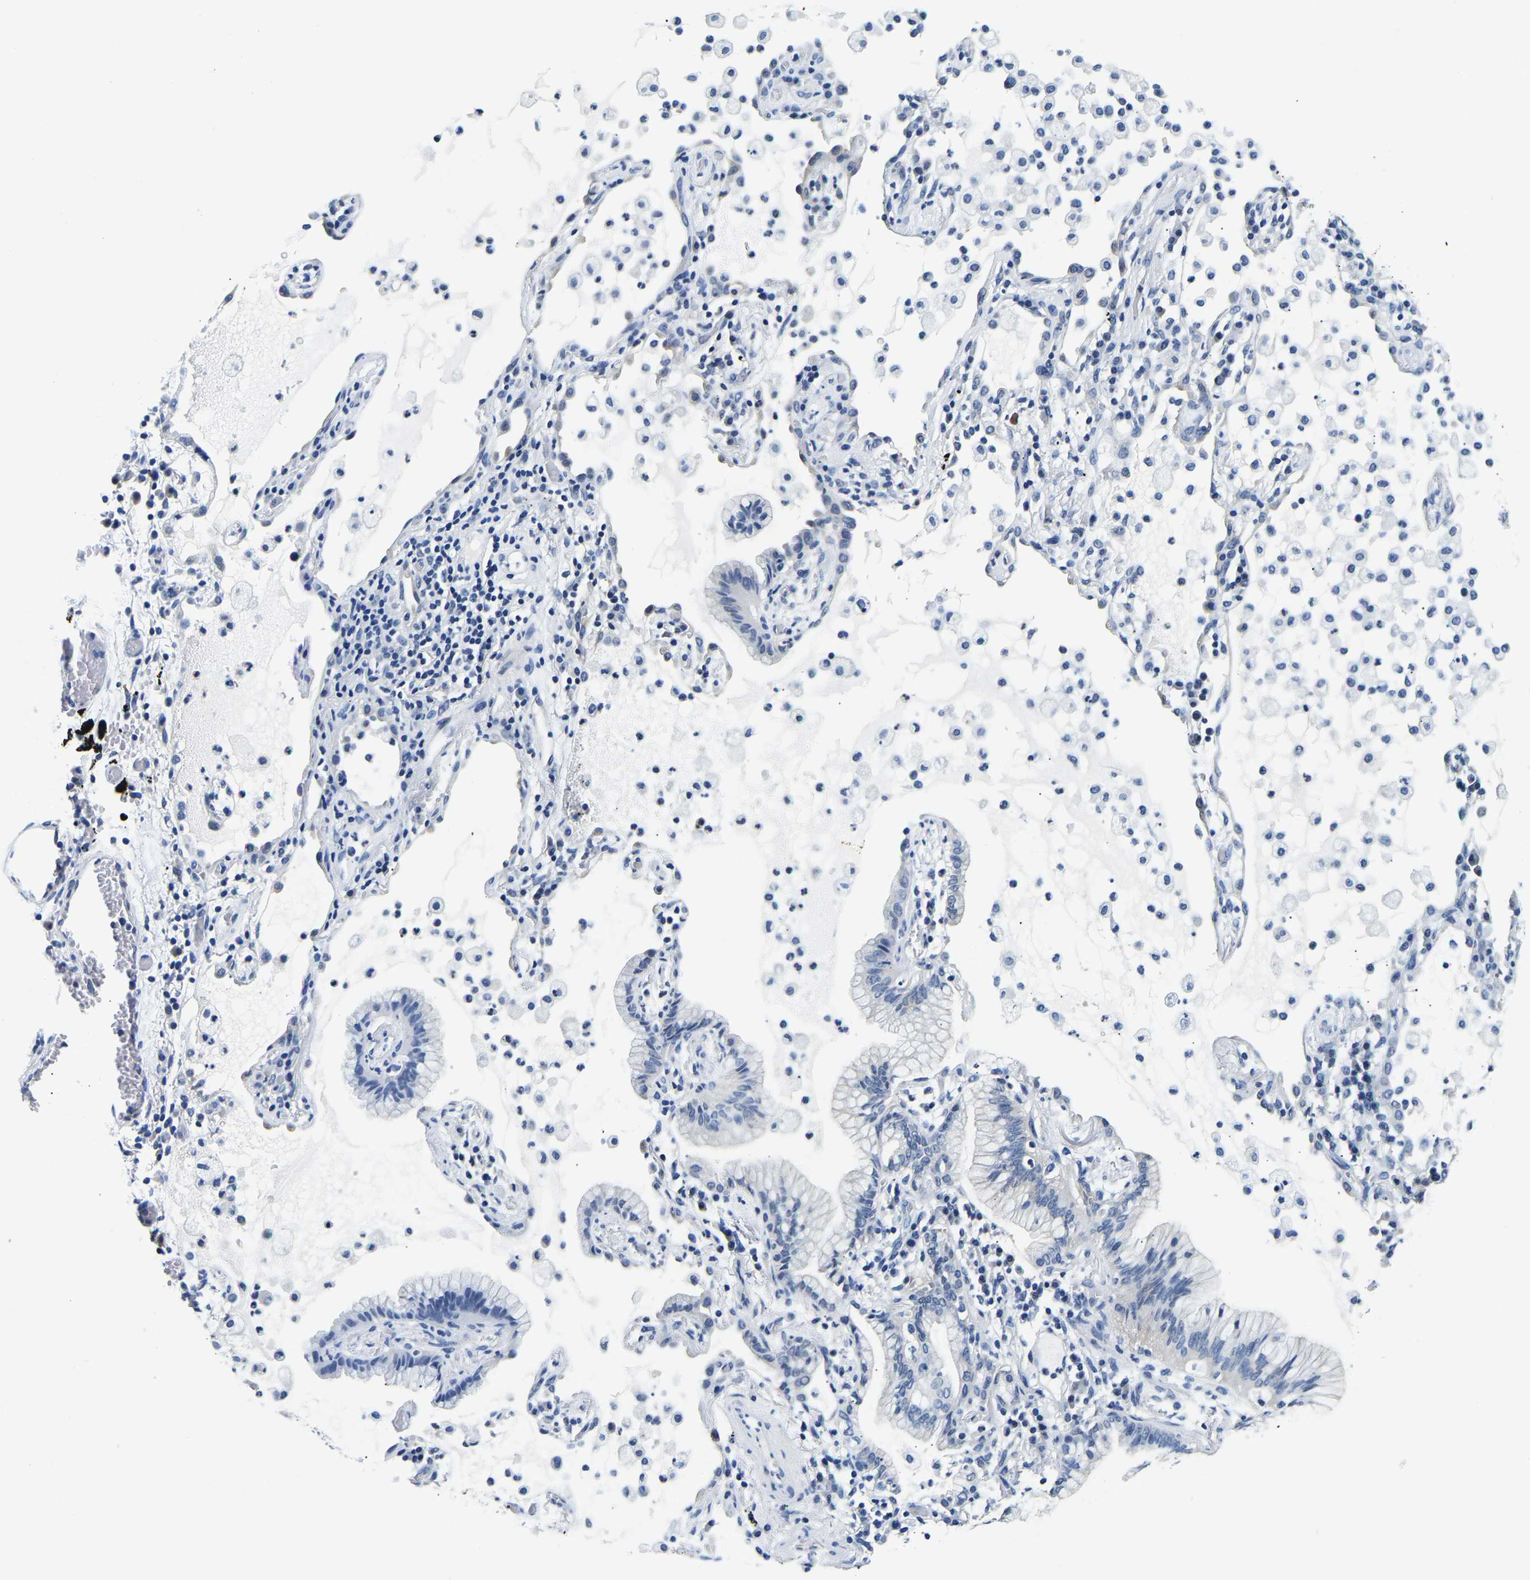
{"staining": {"intensity": "negative", "quantity": "none", "location": "none"}, "tissue": "lung cancer", "cell_type": "Tumor cells", "image_type": "cancer", "snomed": [{"axis": "morphology", "description": "Adenocarcinoma, NOS"}, {"axis": "topography", "description": "Lung"}], "caption": "High magnification brightfield microscopy of lung cancer stained with DAB (brown) and counterstained with hematoxylin (blue): tumor cells show no significant expression.", "gene": "UCHL3", "patient": {"sex": "female", "age": 70}}